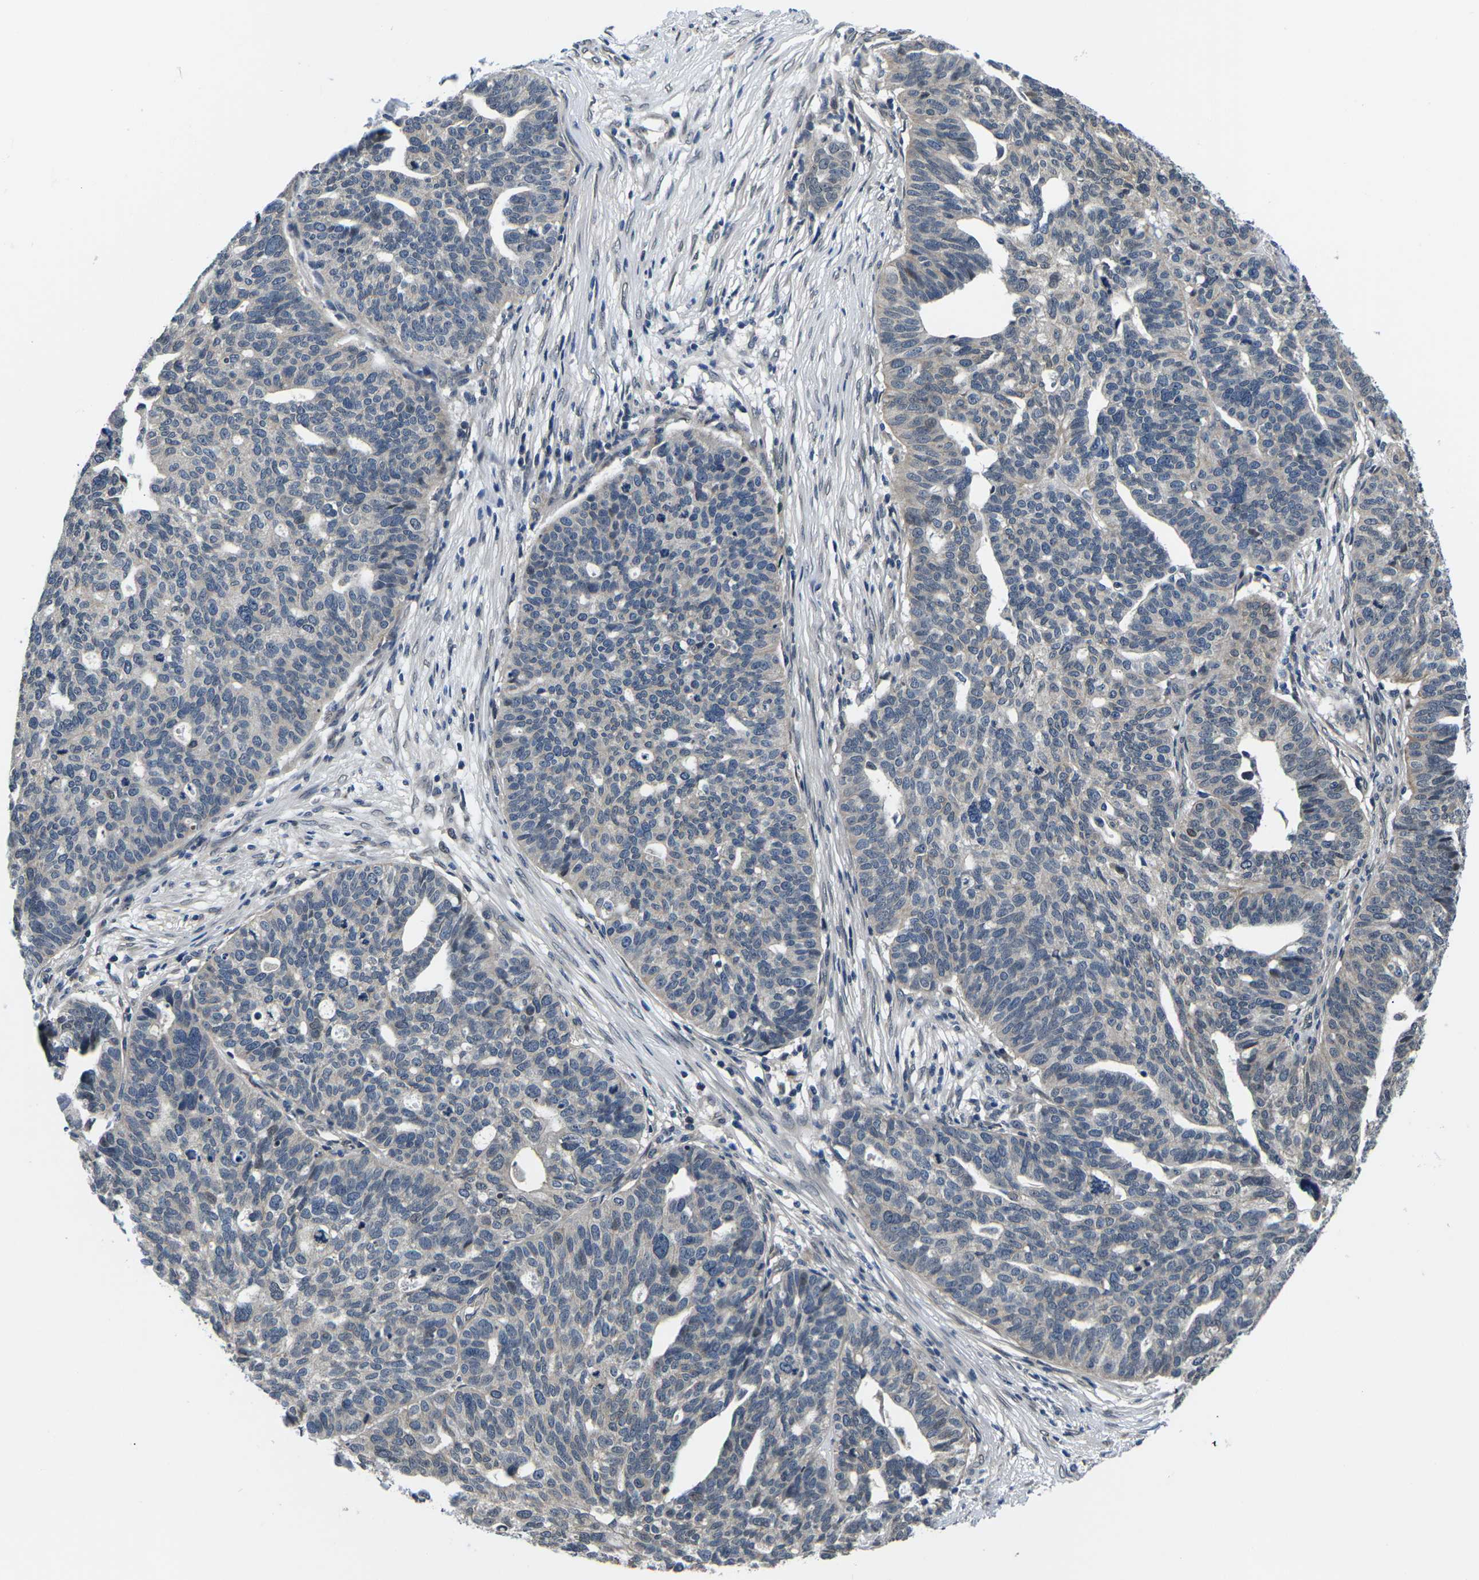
{"staining": {"intensity": "weak", "quantity": "<25%", "location": "nuclear"}, "tissue": "ovarian cancer", "cell_type": "Tumor cells", "image_type": "cancer", "snomed": [{"axis": "morphology", "description": "Cystadenocarcinoma, serous, NOS"}, {"axis": "topography", "description": "Ovary"}], "caption": "Image shows no significant protein positivity in tumor cells of serous cystadenocarcinoma (ovarian).", "gene": "SNX10", "patient": {"sex": "female", "age": 59}}